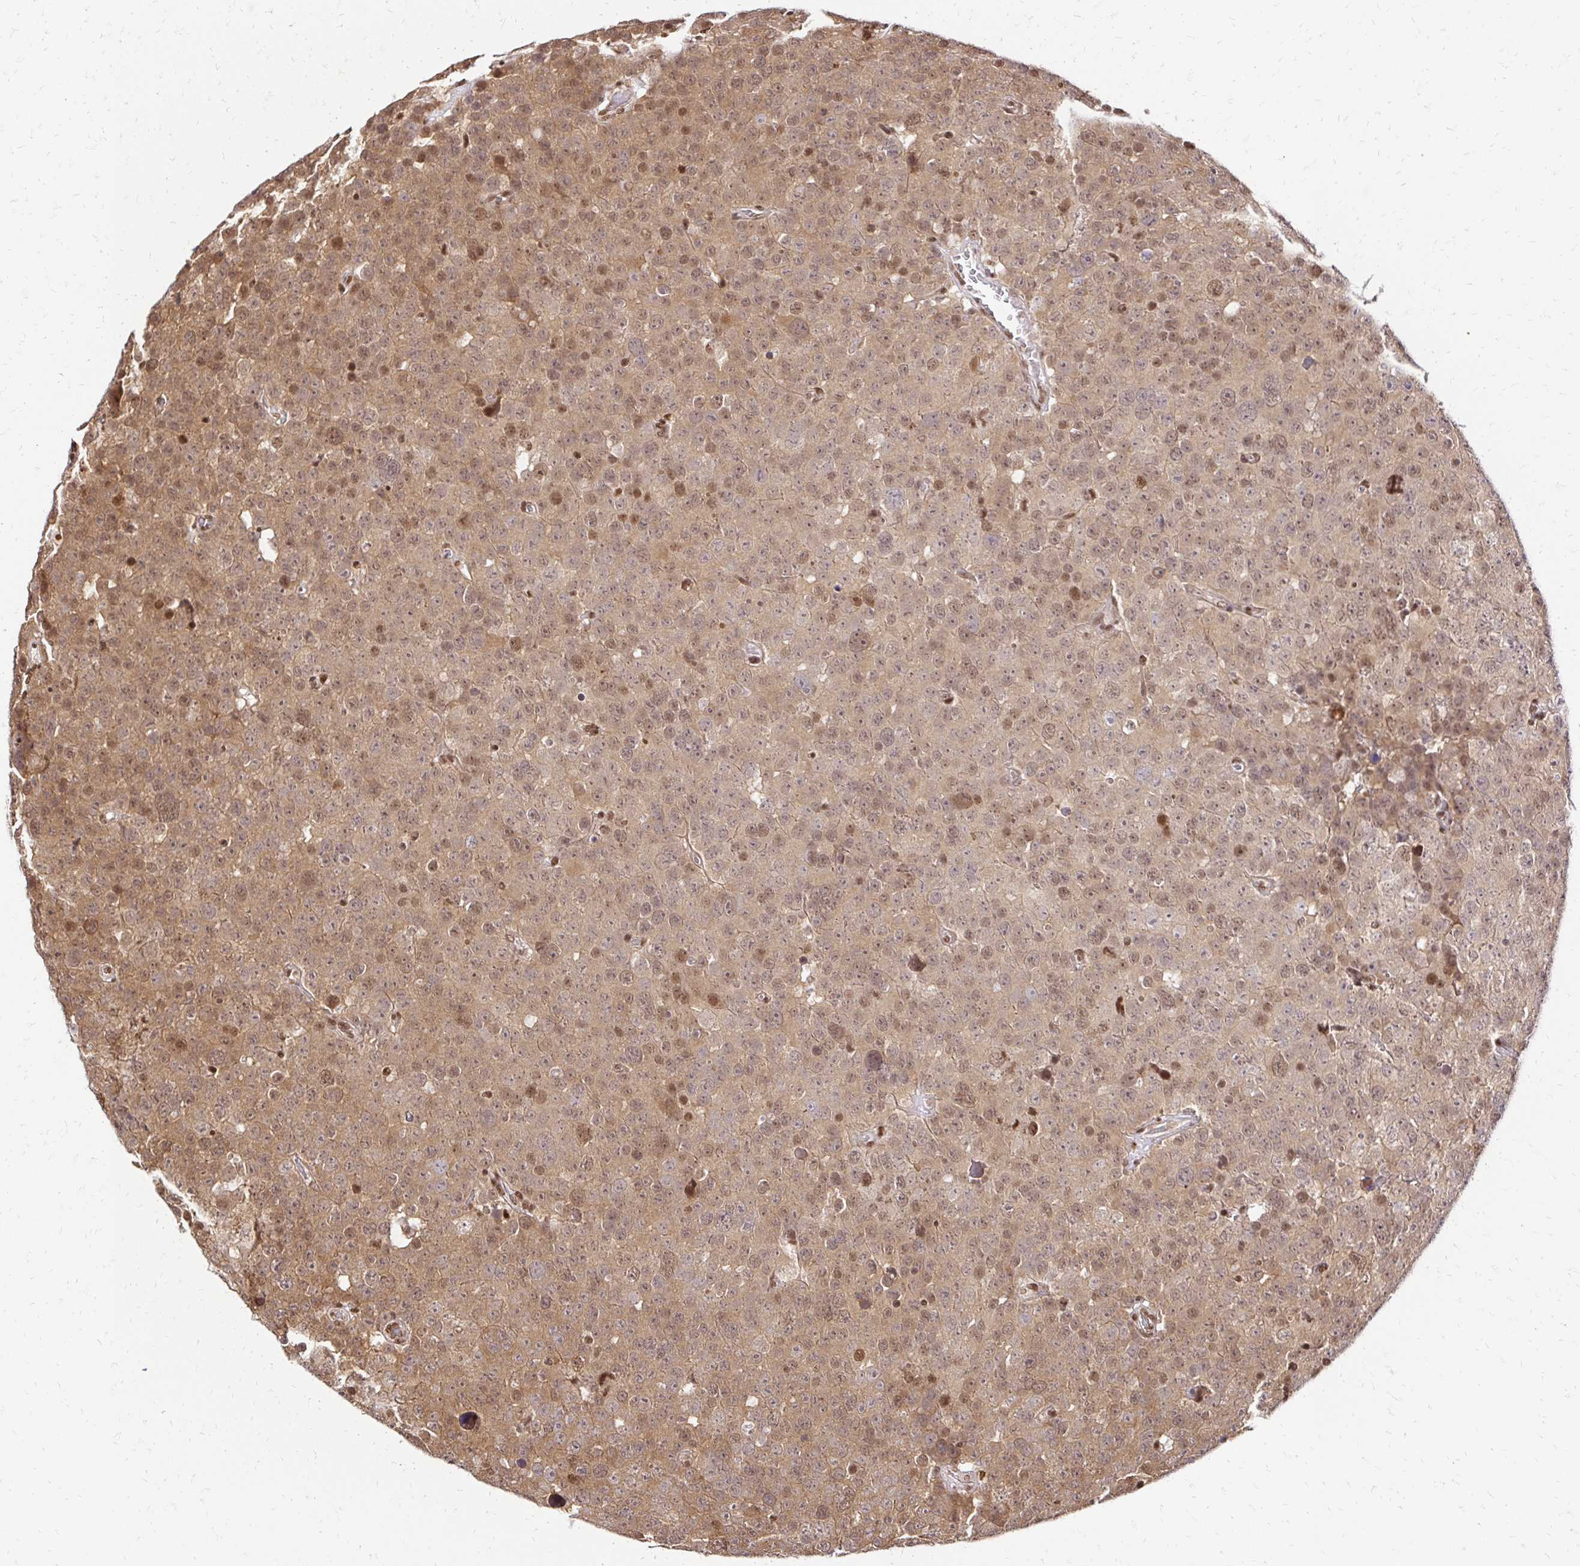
{"staining": {"intensity": "moderate", "quantity": ">75%", "location": "cytoplasmic/membranous,nuclear"}, "tissue": "testis cancer", "cell_type": "Tumor cells", "image_type": "cancer", "snomed": [{"axis": "morphology", "description": "Seminoma, NOS"}, {"axis": "topography", "description": "Testis"}], "caption": "This is a histology image of immunohistochemistry (IHC) staining of testis cancer (seminoma), which shows moderate positivity in the cytoplasmic/membranous and nuclear of tumor cells.", "gene": "GLYR1", "patient": {"sex": "male", "age": 71}}